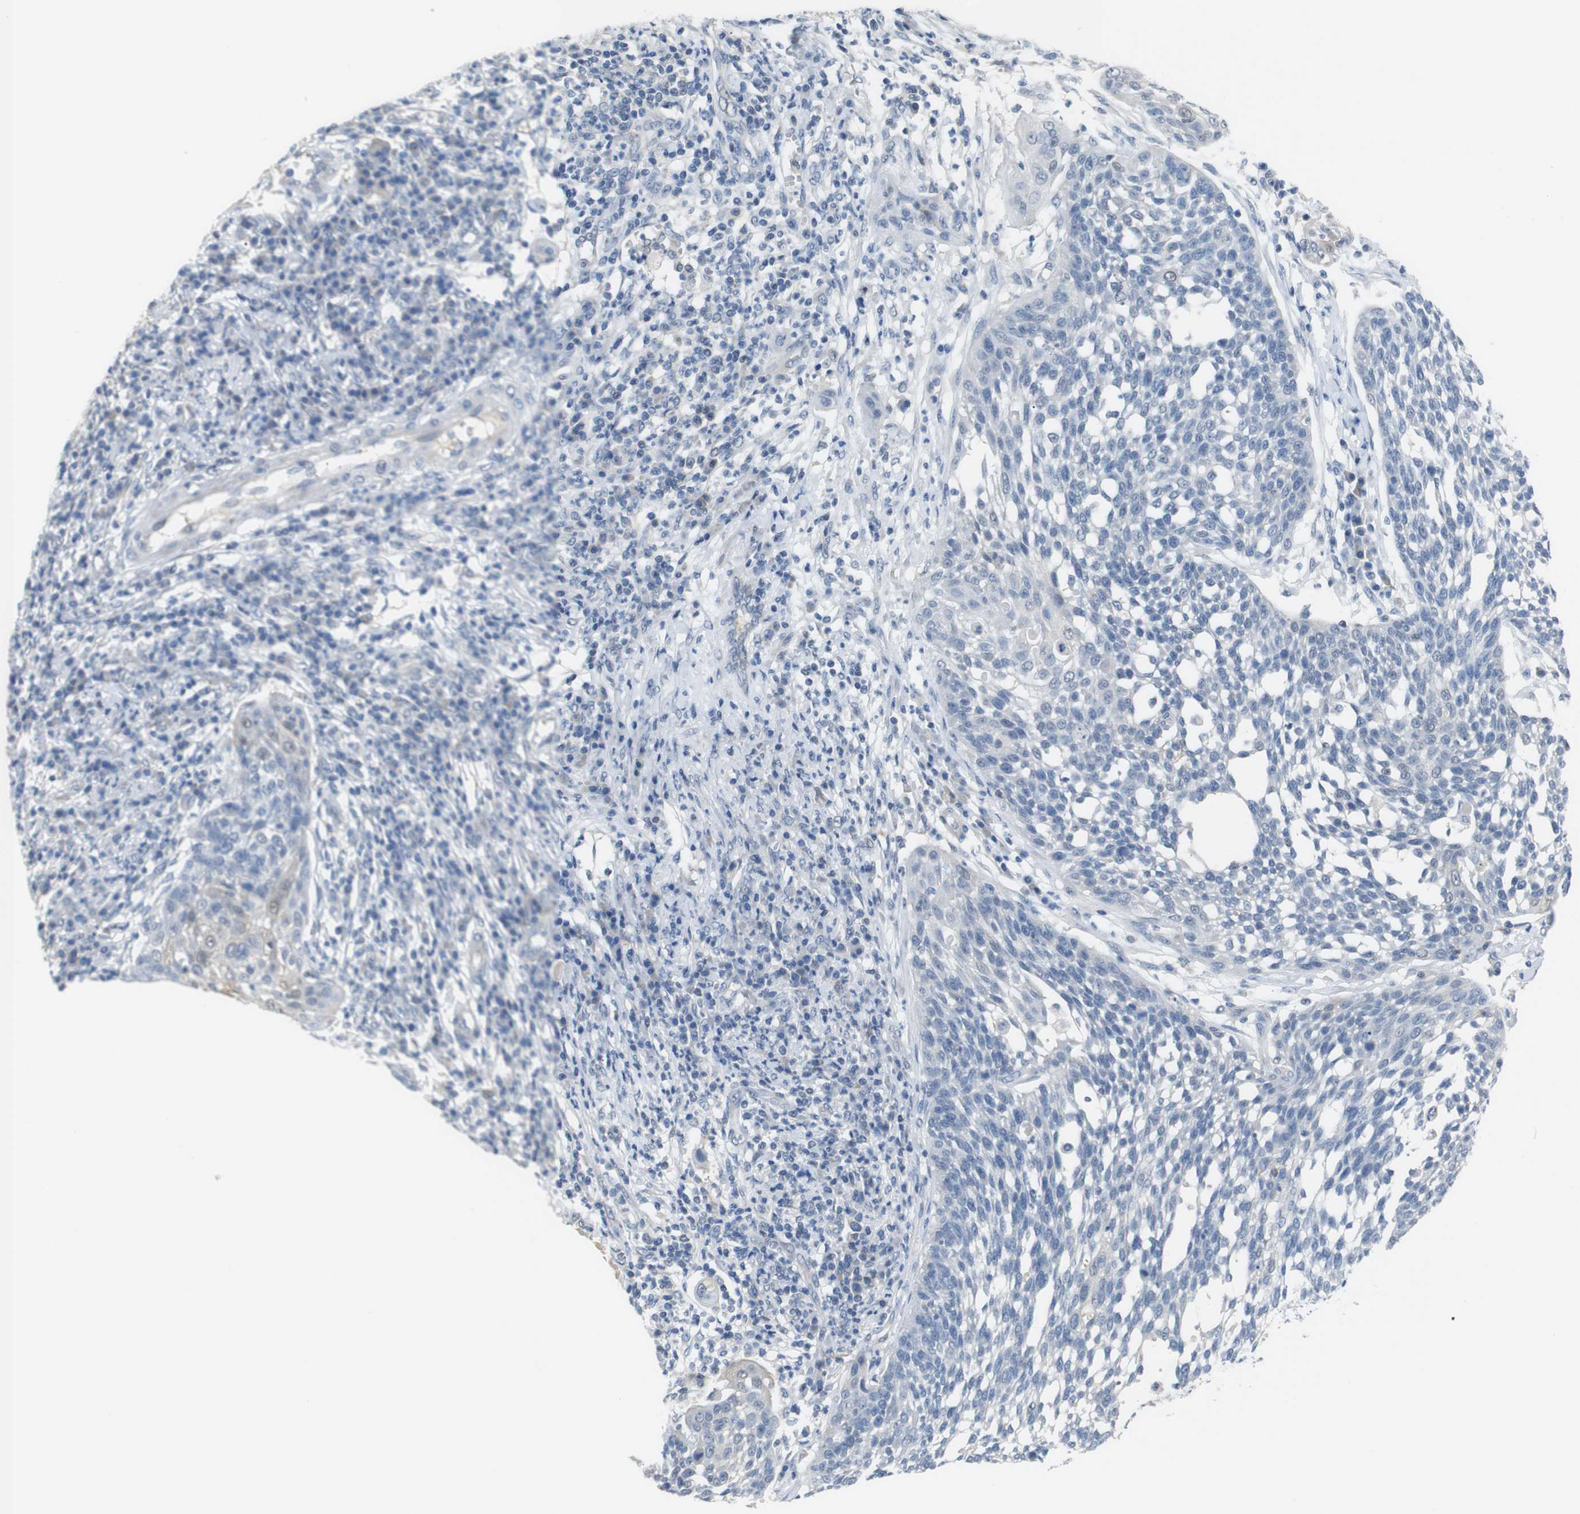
{"staining": {"intensity": "negative", "quantity": "none", "location": "none"}, "tissue": "cervical cancer", "cell_type": "Tumor cells", "image_type": "cancer", "snomed": [{"axis": "morphology", "description": "Squamous cell carcinoma, NOS"}, {"axis": "topography", "description": "Cervix"}], "caption": "High power microscopy micrograph of an immunohistochemistry (IHC) histopathology image of squamous cell carcinoma (cervical), revealing no significant positivity in tumor cells.", "gene": "CHRM5", "patient": {"sex": "female", "age": 34}}